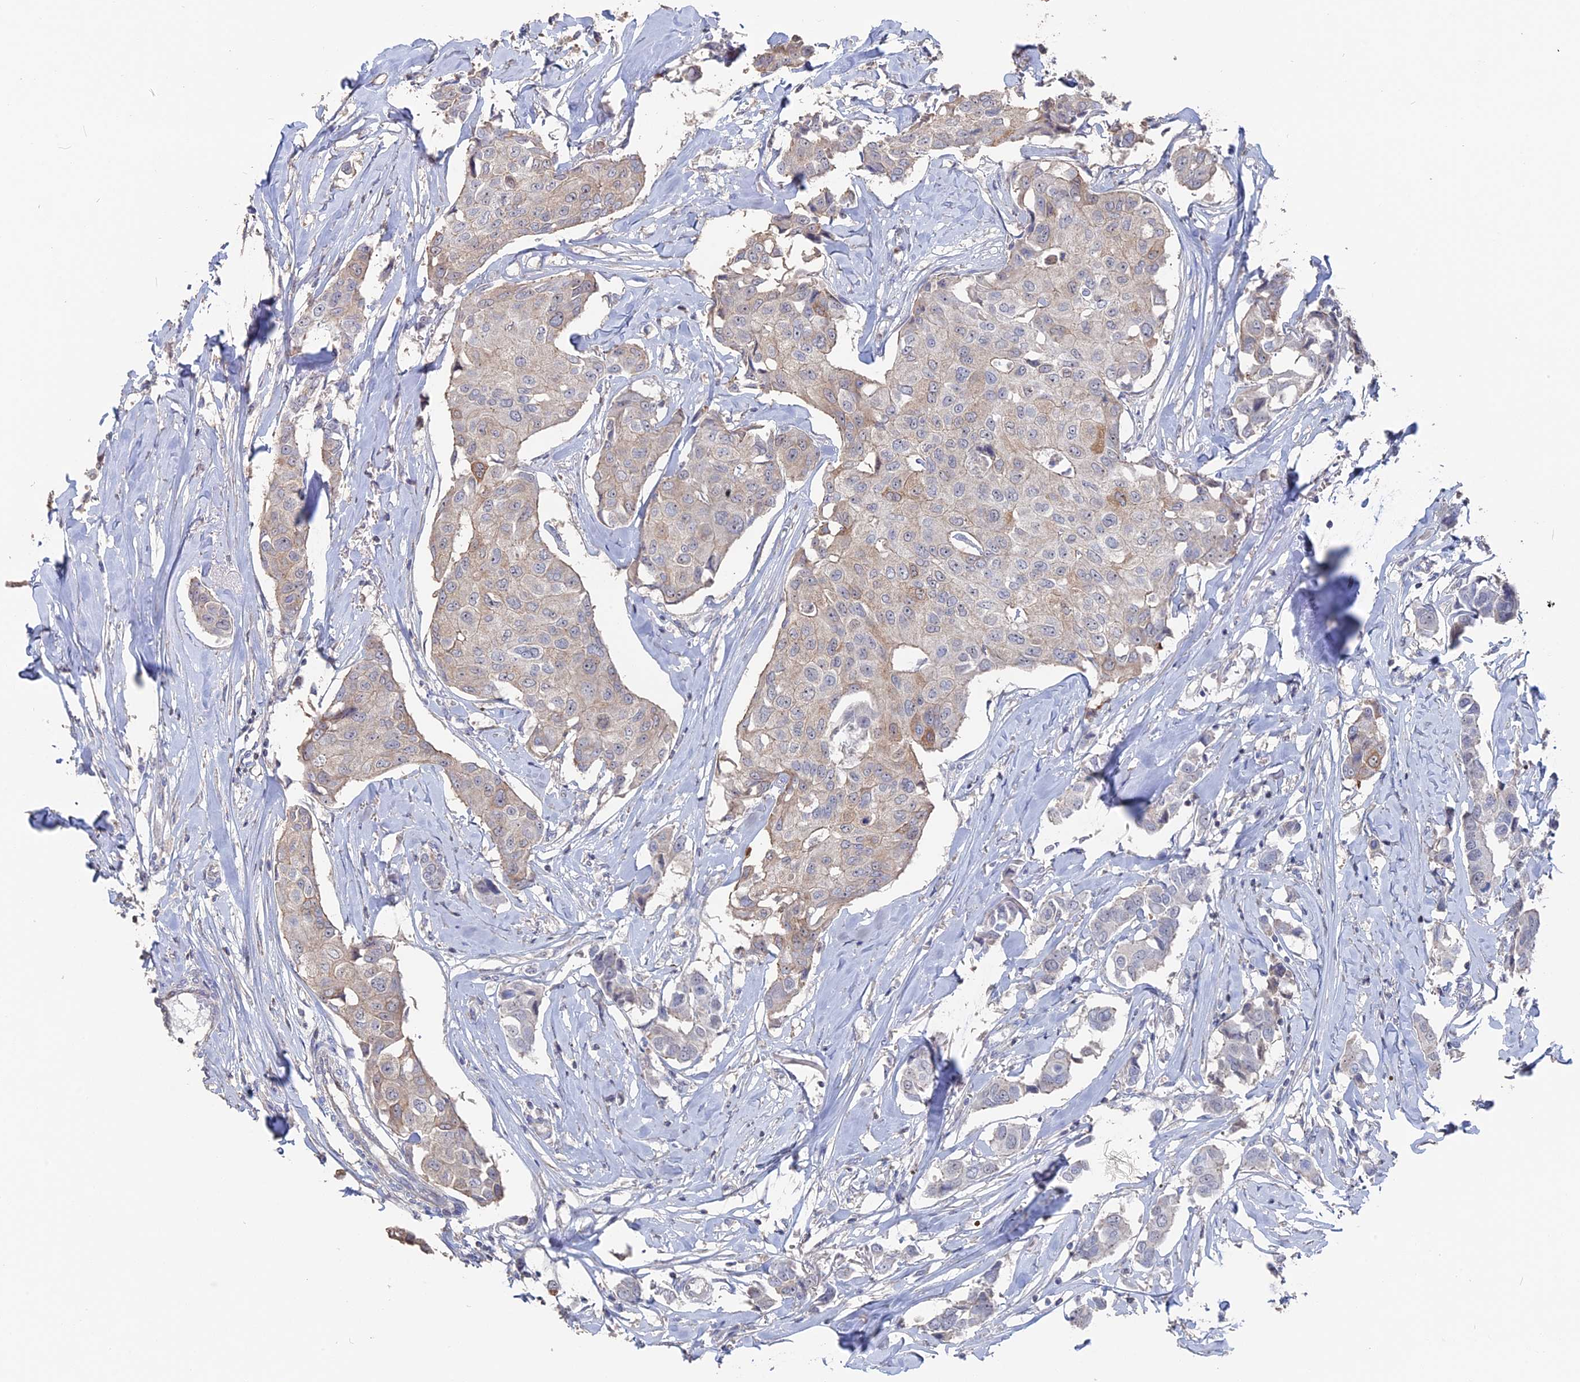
{"staining": {"intensity": "weak", "quantity": "25%-75%", "location": "cytoplasmic/membranous"}, "tissue": "breast cancer", "cell_type": "Tumor cells", "image_type": "cancer", "snomed": [{"axis": "morphology", "description": "Duct carcinoma"}, {"axis": "topography", "description": "Breast"}], "caption": "Human breast intraductal carcinoma stained with a brown dye demonstrates weak cytoplasmic/membranous positive expression in about 25%-75% of tumor cells.", "gene": "SEMG2", "patient": {"sex": "female", "age": 80}}